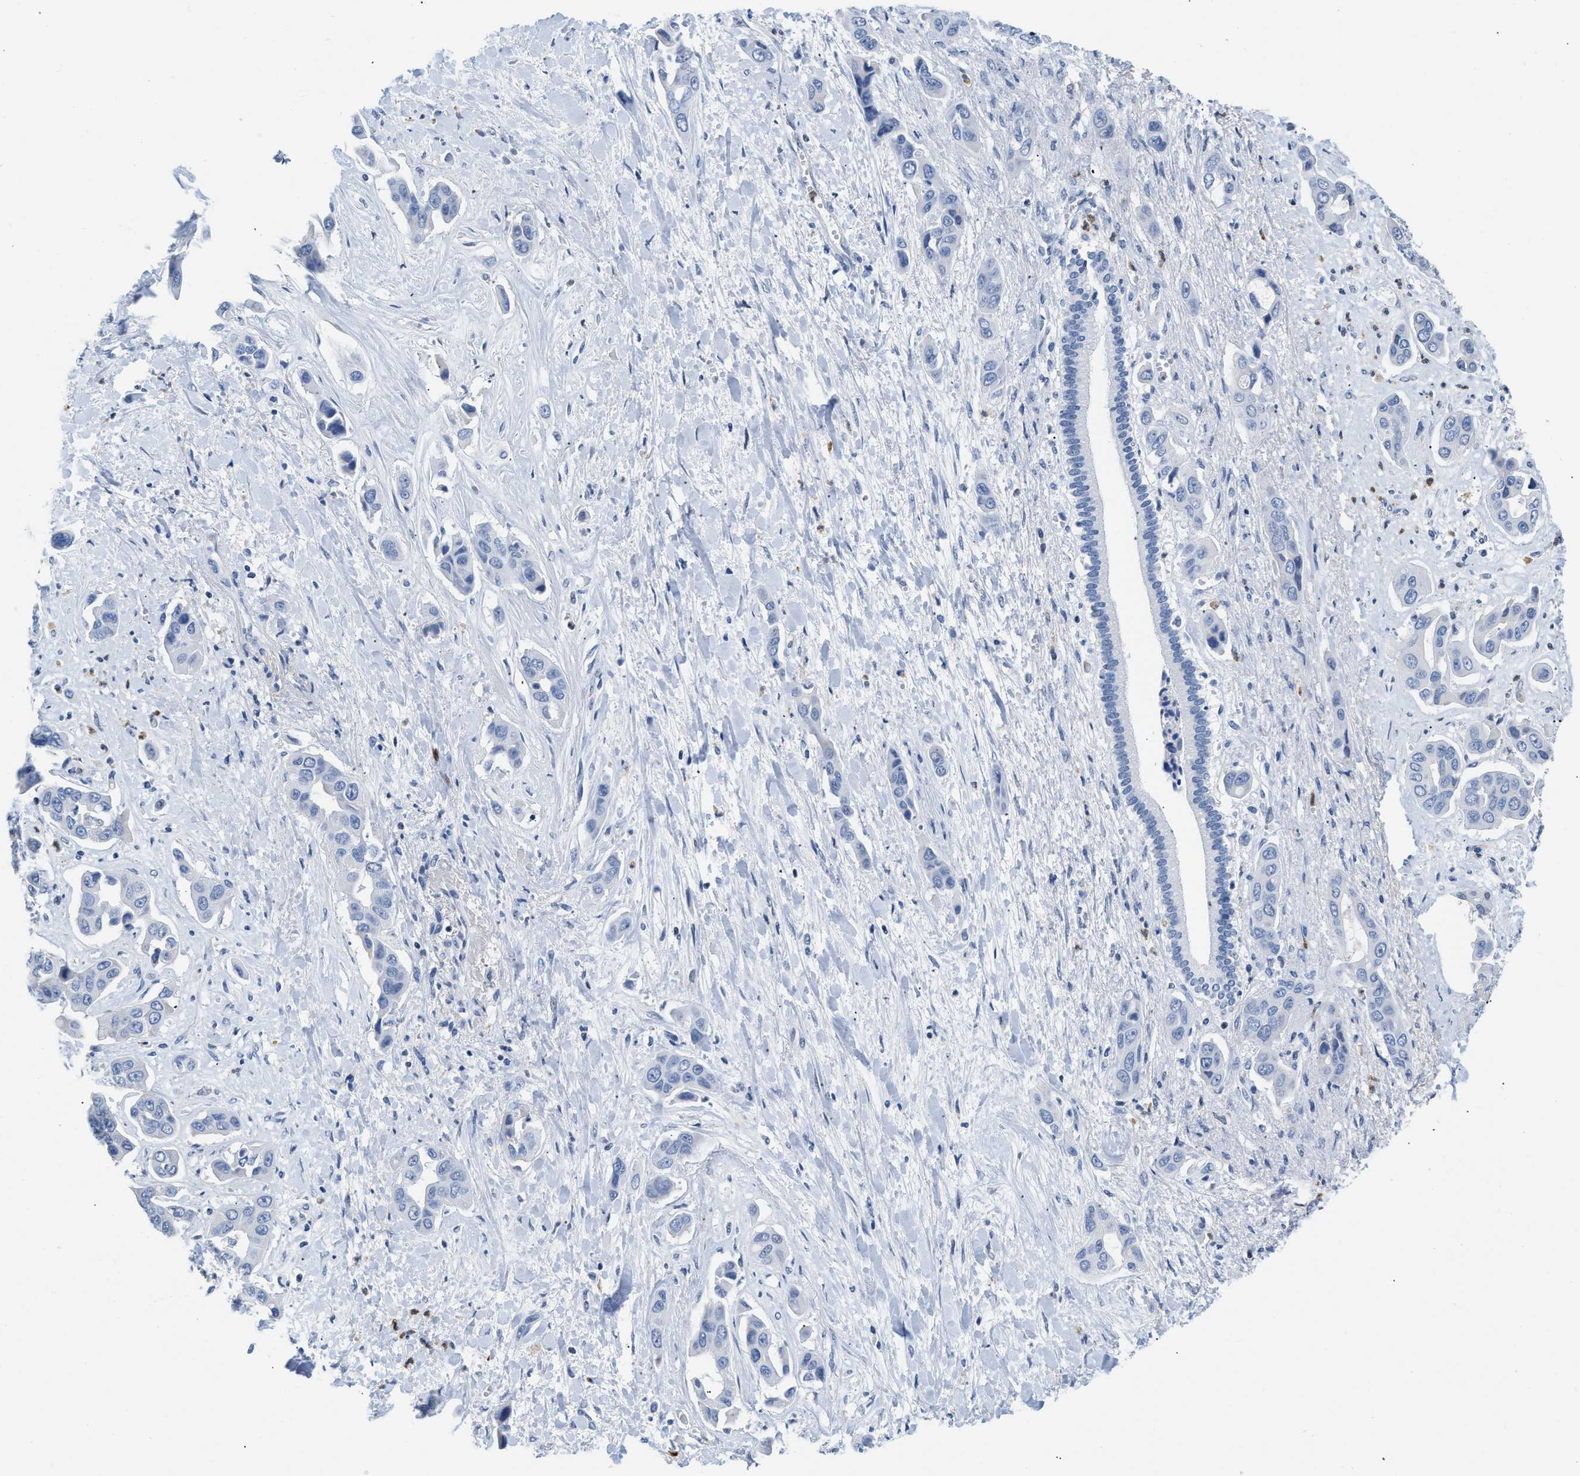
{"staining": {"intensity": "negative", "quantity": "none", "location": "none"}, "tissue": "liver cancer", "cell_type": "Tumor cells", "image_type": "cancer", "snomed": [{"axis": "morphology", "description": "Cholangiocarcinoma"}, {"axis": "topography", "description": "Liver"}], "caption": "IHC image of neoplastic tissue: cholangiocarcinoma (liver) stained with DAB (3,3'-diaminobenzidine) exhibits no significant protein expression in tumor cells.", "gene": "BOLL", "patient": {"sex": "female", "age": 52}}